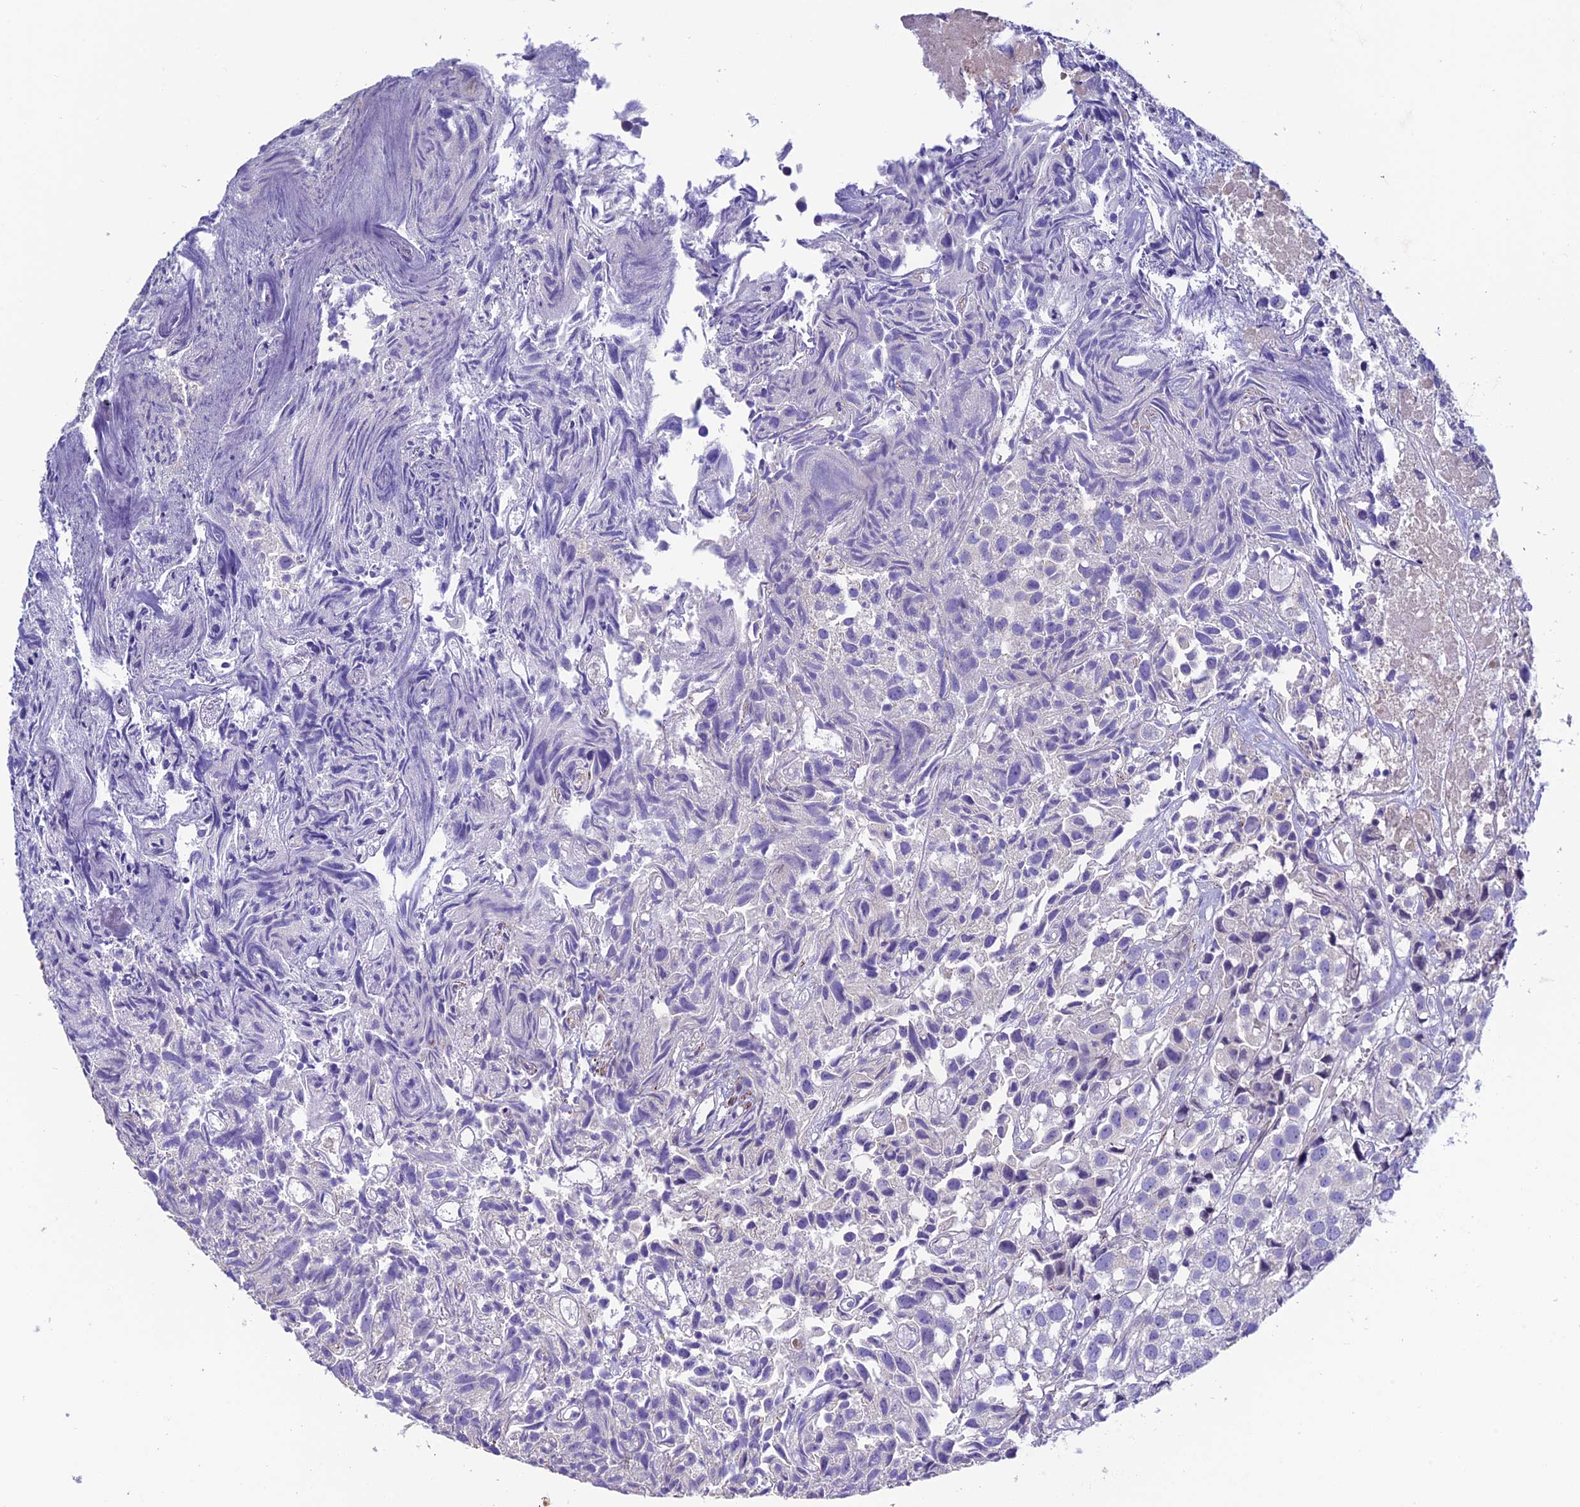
{"staining": {"intensity": "negative", "quantity": "none", "location": "none"}, "tissue": "urothelial cancer", "cell_type": "Tumor cells", "image_type": "cancer", "snomed": [{"axis": "morphology", "description": "Urothelial carcinoma, High grade"}, {"axis": "topography", "description": "Urinary bladder"}], "caption": "Histopathology image shows no significant protein positivity in tumor cells of urothelial cancer.", "gene": "FAM178B", "patient": {"sex": "female", "age": 75}}